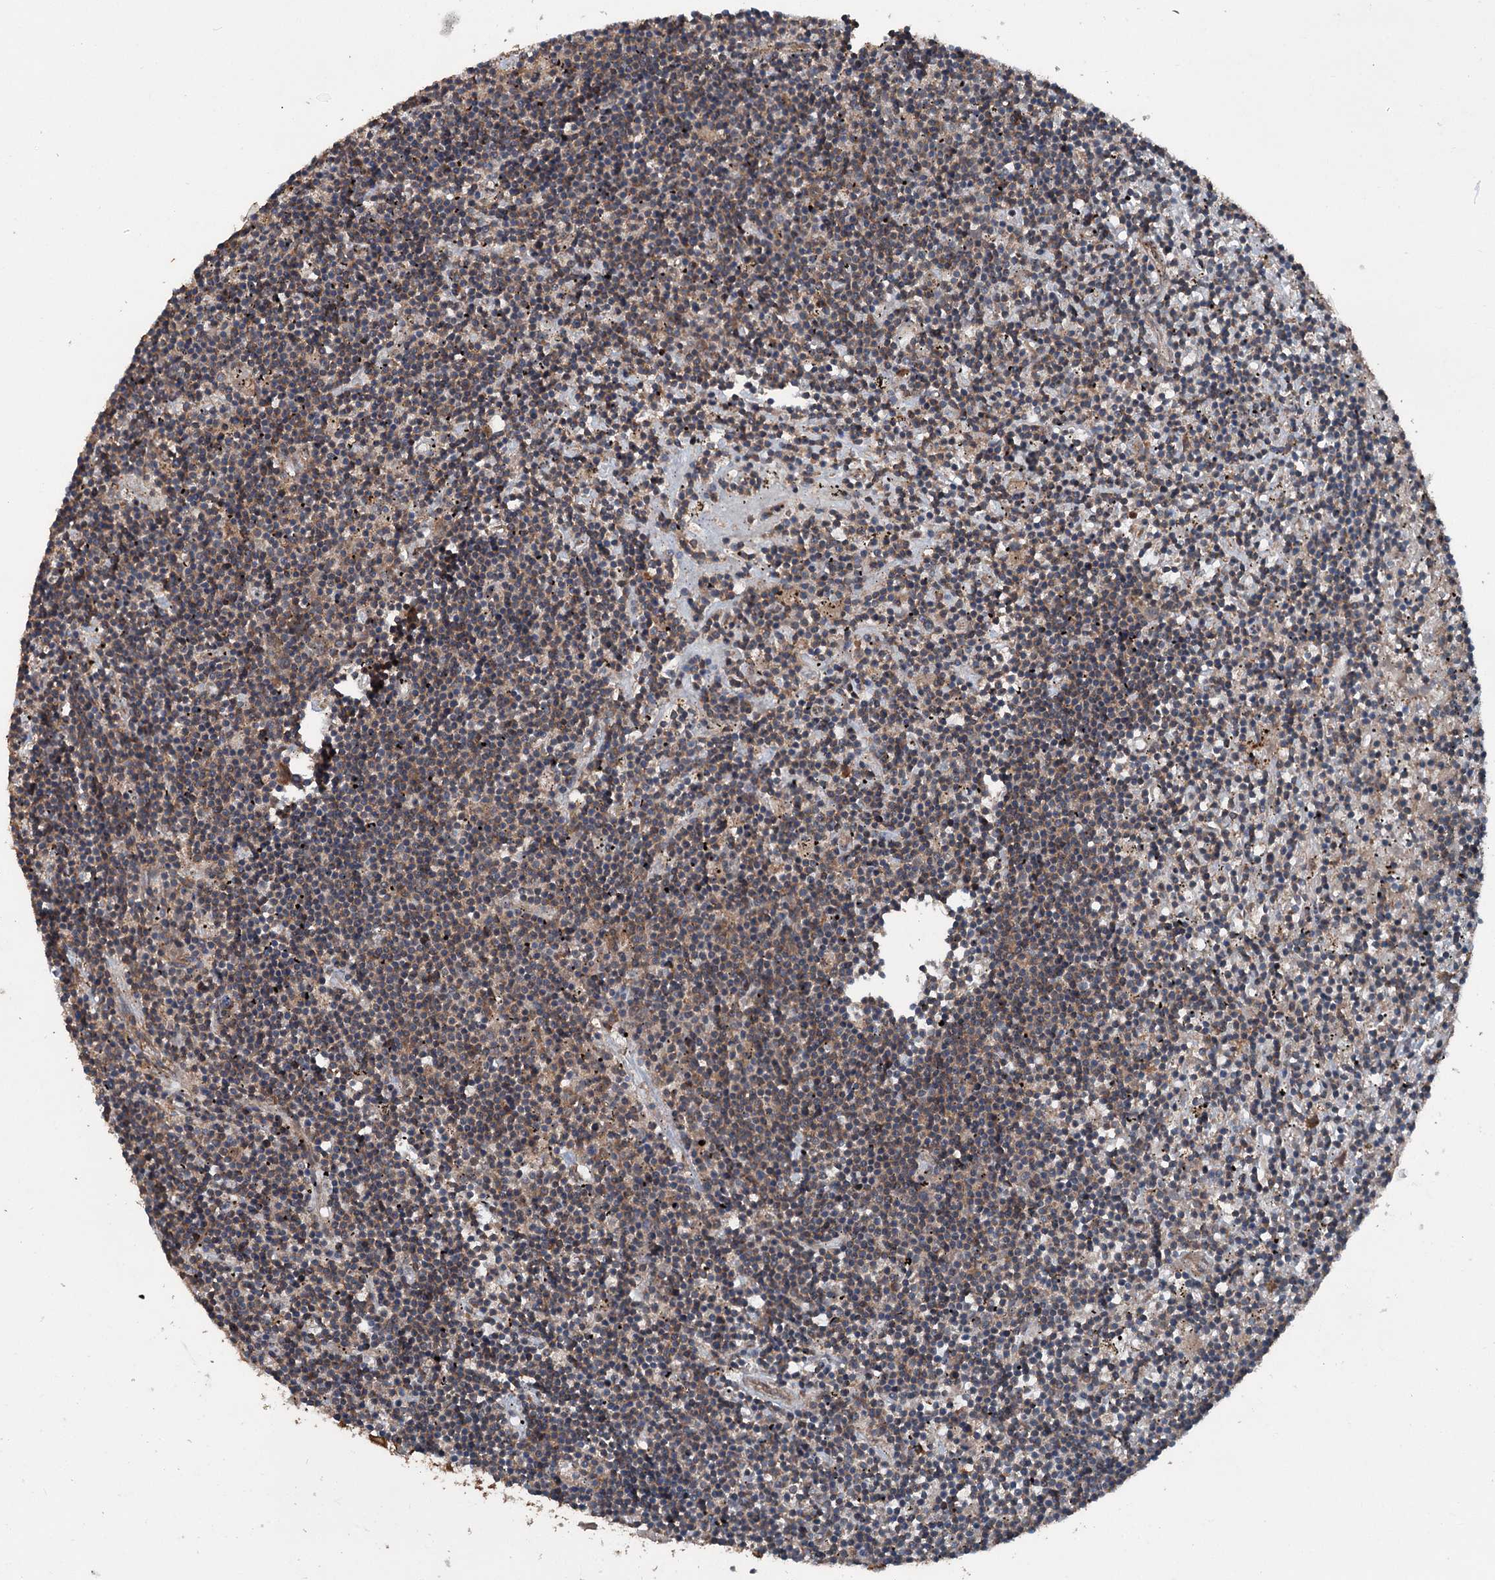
{"staining": {"intensity": "moderate", "quantity": "25%-75%", "location": "cytoplasmic/membranous"}, "tissue": "lymphoma", "cell_type": "Tumor cells", "image_type": "cancer", "snomed": [{"axis": "morphology", "description": "Malignant lymphoma, non-Hodgkin's type, Low grade"}, {"axis": "topography", "description": "Spleen"}], "caption": "Human lymphoma stained for a protein (brown) exhibits moderate cytoplasmic/membranous positive staining in approximately 25%-75% of tumor cells.", "gene": "RNF214", "patient": {"sex": "male", "age": 76}}